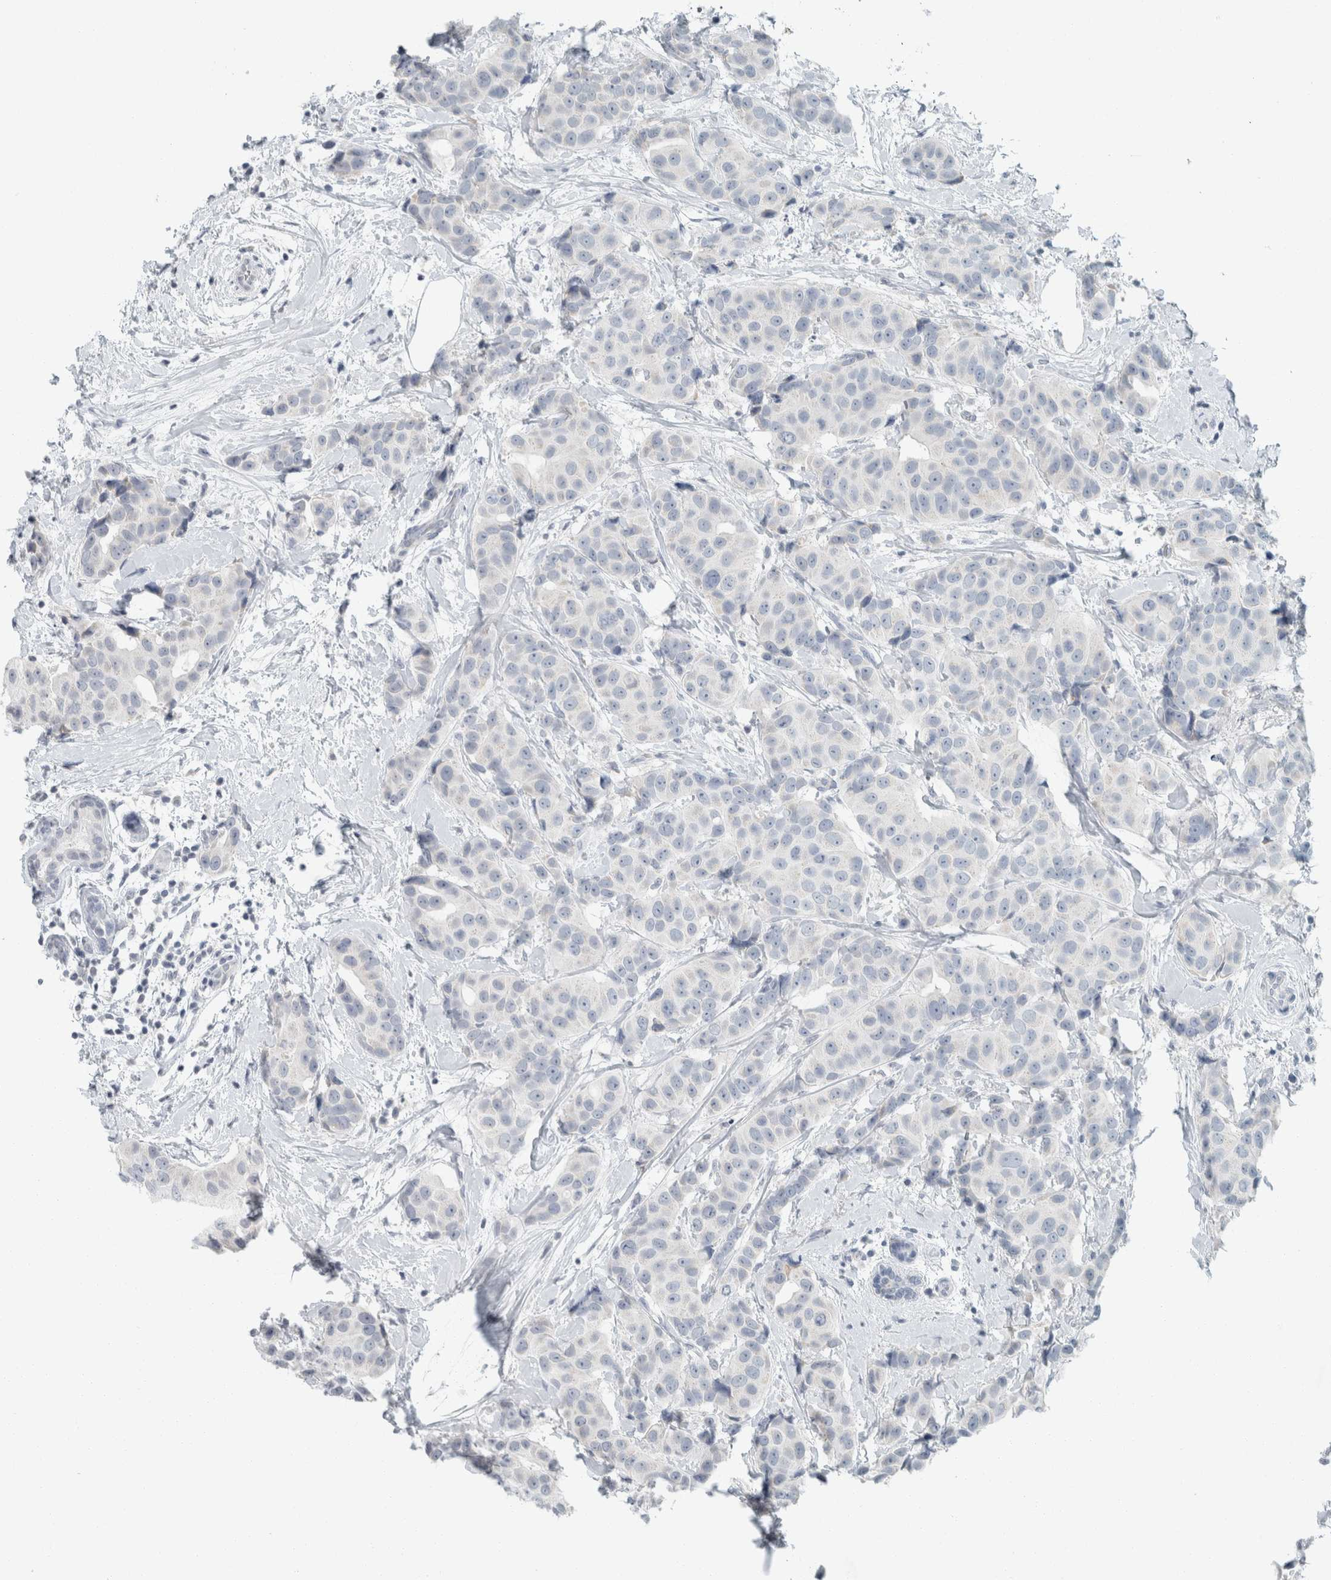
{"staining": {"intensity": "negative", "quantity": "none", "location": "none"}, "tissue": "breast cancer", "cell_type": "Tumor cells", "image_type": "cancer", "snomed": [{"axis": "morphology", "description": "Normal tissue, NOS"}, {"axis": "morphology", "description": "Duct carcinoma"}, {"axis": "topography", "description": "Breast"}], "caption": "A high-resolution micrograph shows immunohistochemistry staining of intraductal carcinoma (breast), which shows no significant positivity in tumor cells. (Stains: DAB (3,3'-diaminobenzidine) IHC with hematoxylin counter stain, Microscopy: brightfield microscopy at high magnification).", "gene": "TRIT1", "patient": {"sex": "female", "age": 39}}